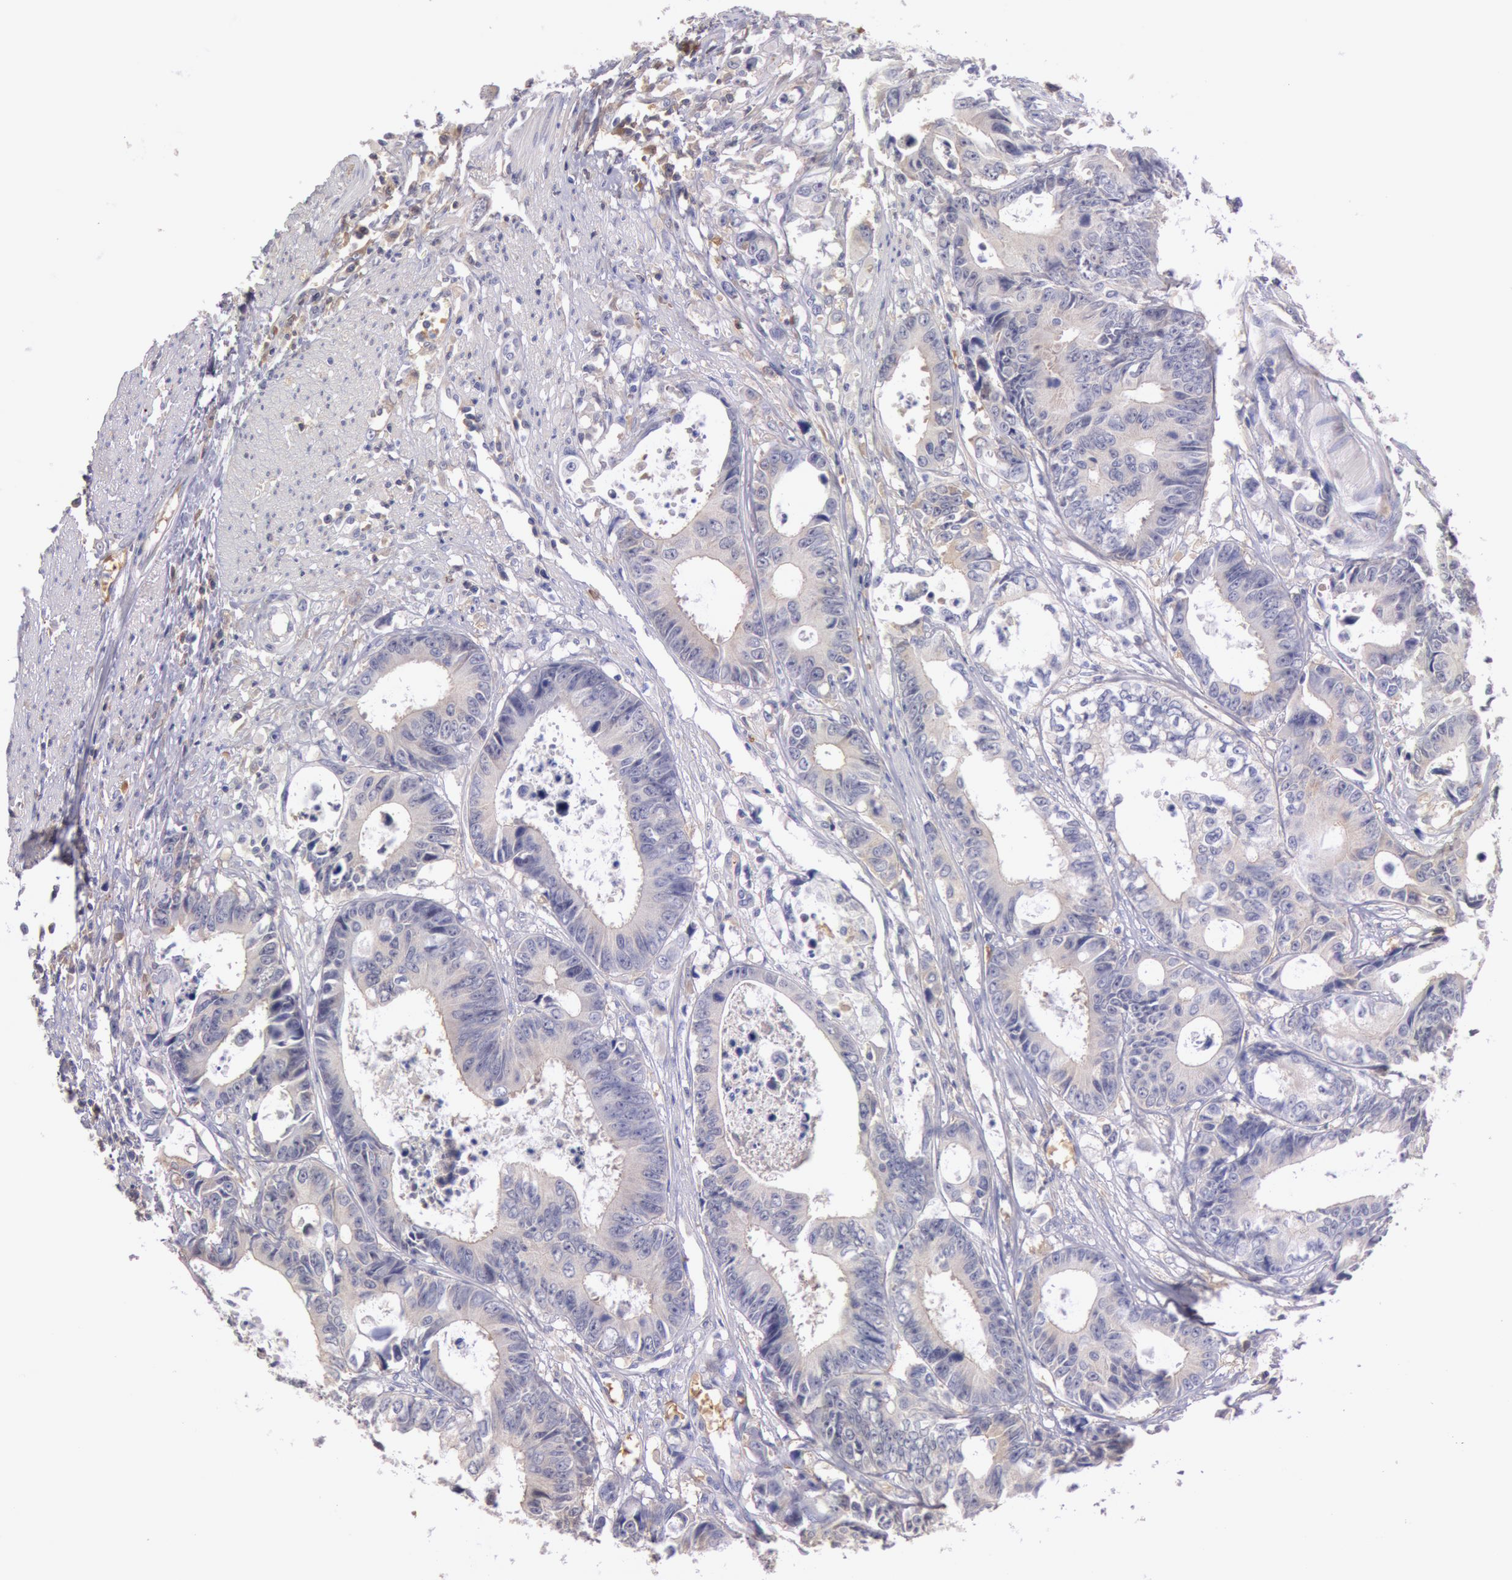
{"staining": {"intensity": "negative", "quantity": "none", "location": "none"}, "tissue": "colorectal cancer", "cell_type": "Tumor cells", "image_type": "cancer", "snomed": [{"axis": "morphology", "description": "Adenocarcinoma, NOS"}, {"axis": "topography", "description": "Rectum"}], "caption": "The photomicrograph exhibits no staining of tumor cells in colorectal adenocarcinoma.", "gene": "C1R", "patient": {"sex": "female", "age": 98}}